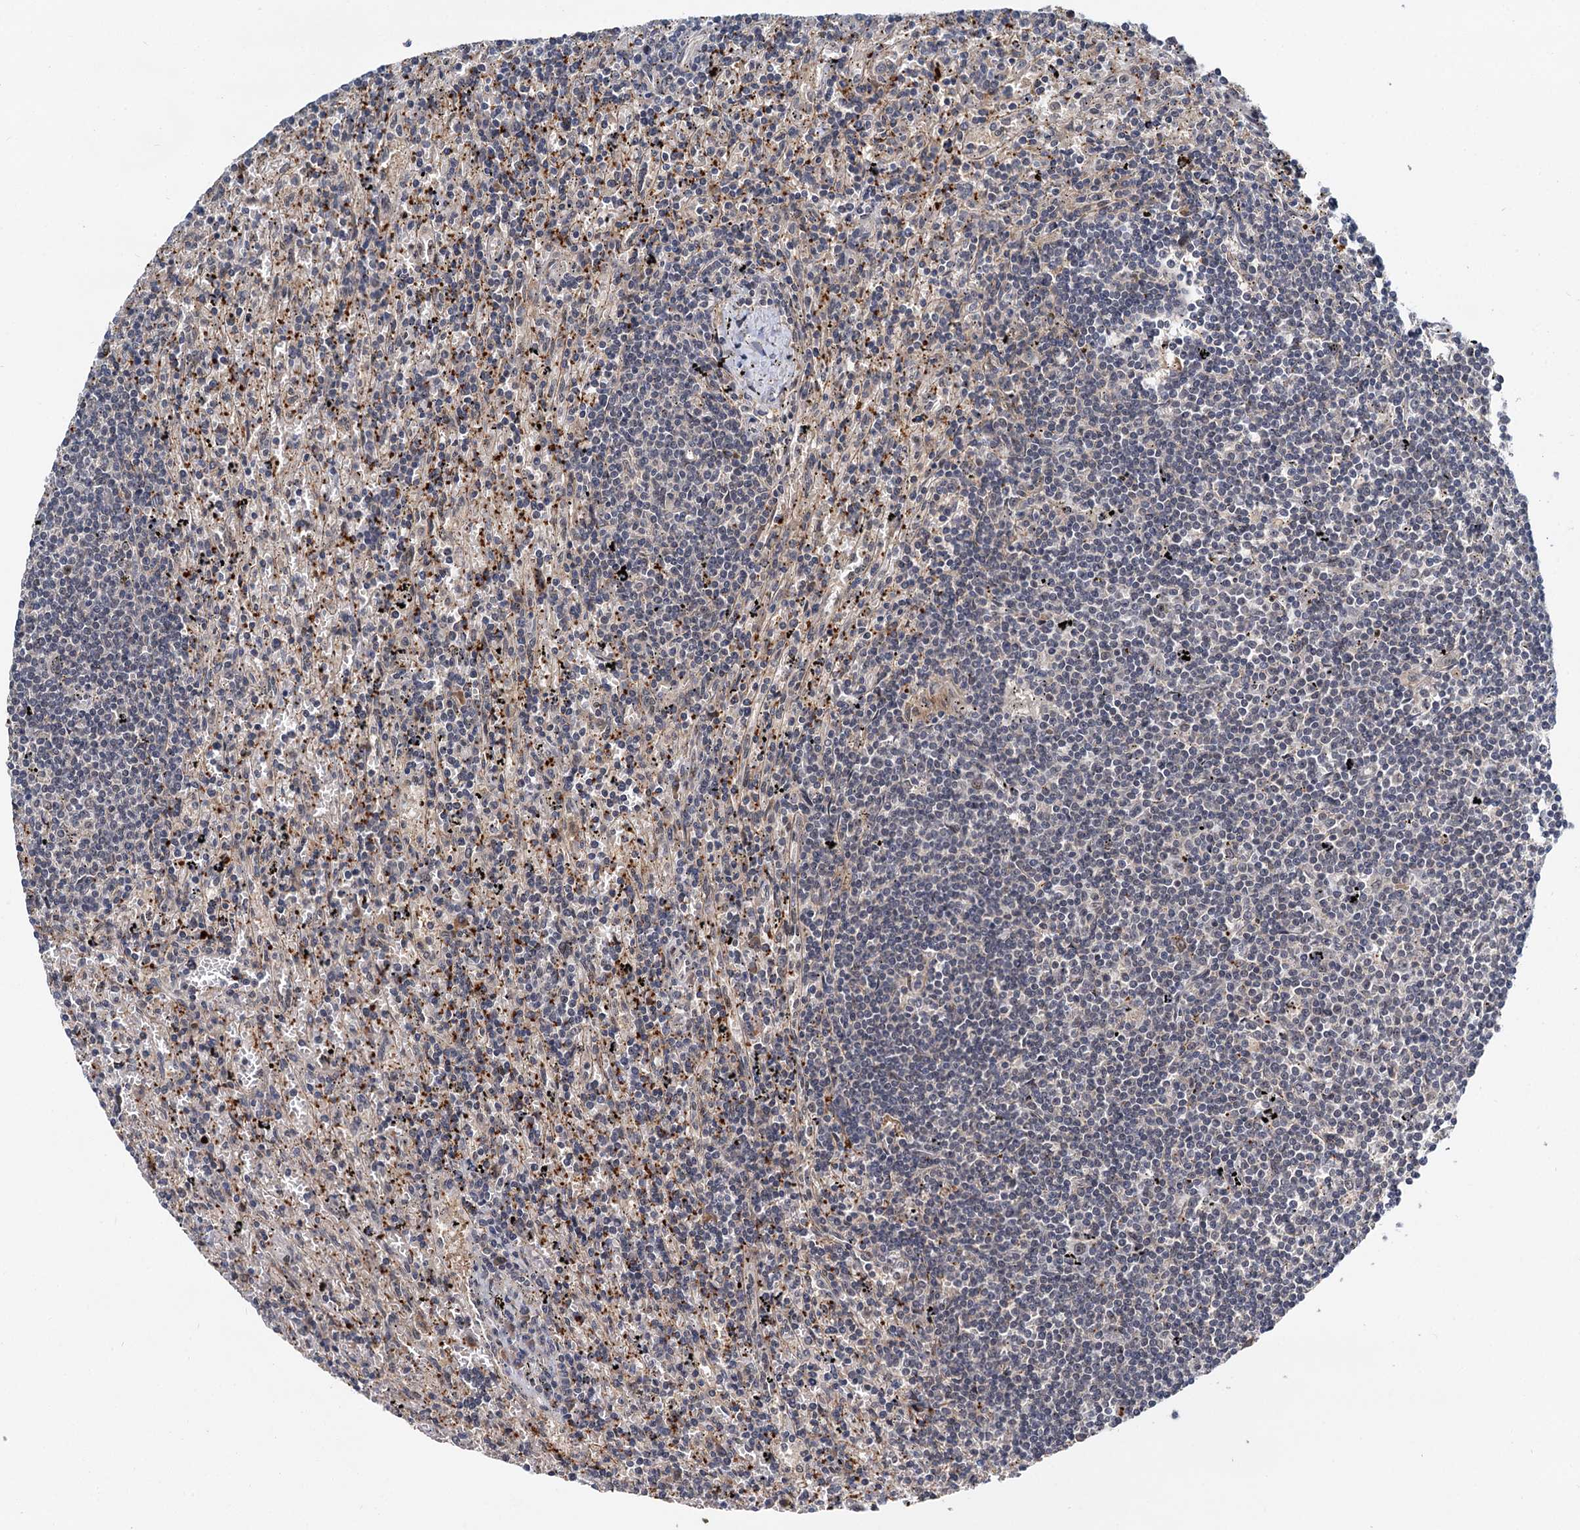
{"staining": {"intensity": "negative", "quantity": "none", "location": "none"}, "tissue": "lymphoma", "cell_type": "Tumor cells", "image_type": "cancer", "snomed": [{"axis": "morphology", "description": "Malignant lymphoma, non-Hodgkin's type, Low grade"}, {"axis": "topography", "description": "Spleen"}], "caption": "IHC histopathology image of human low-grade malignant lymphoma, non-Hodgkin's type stained for a protein (brown), which displays no staining in tumor cells.", "gene": "MBD6", "patient": {"sex": "male", "age": 76}}